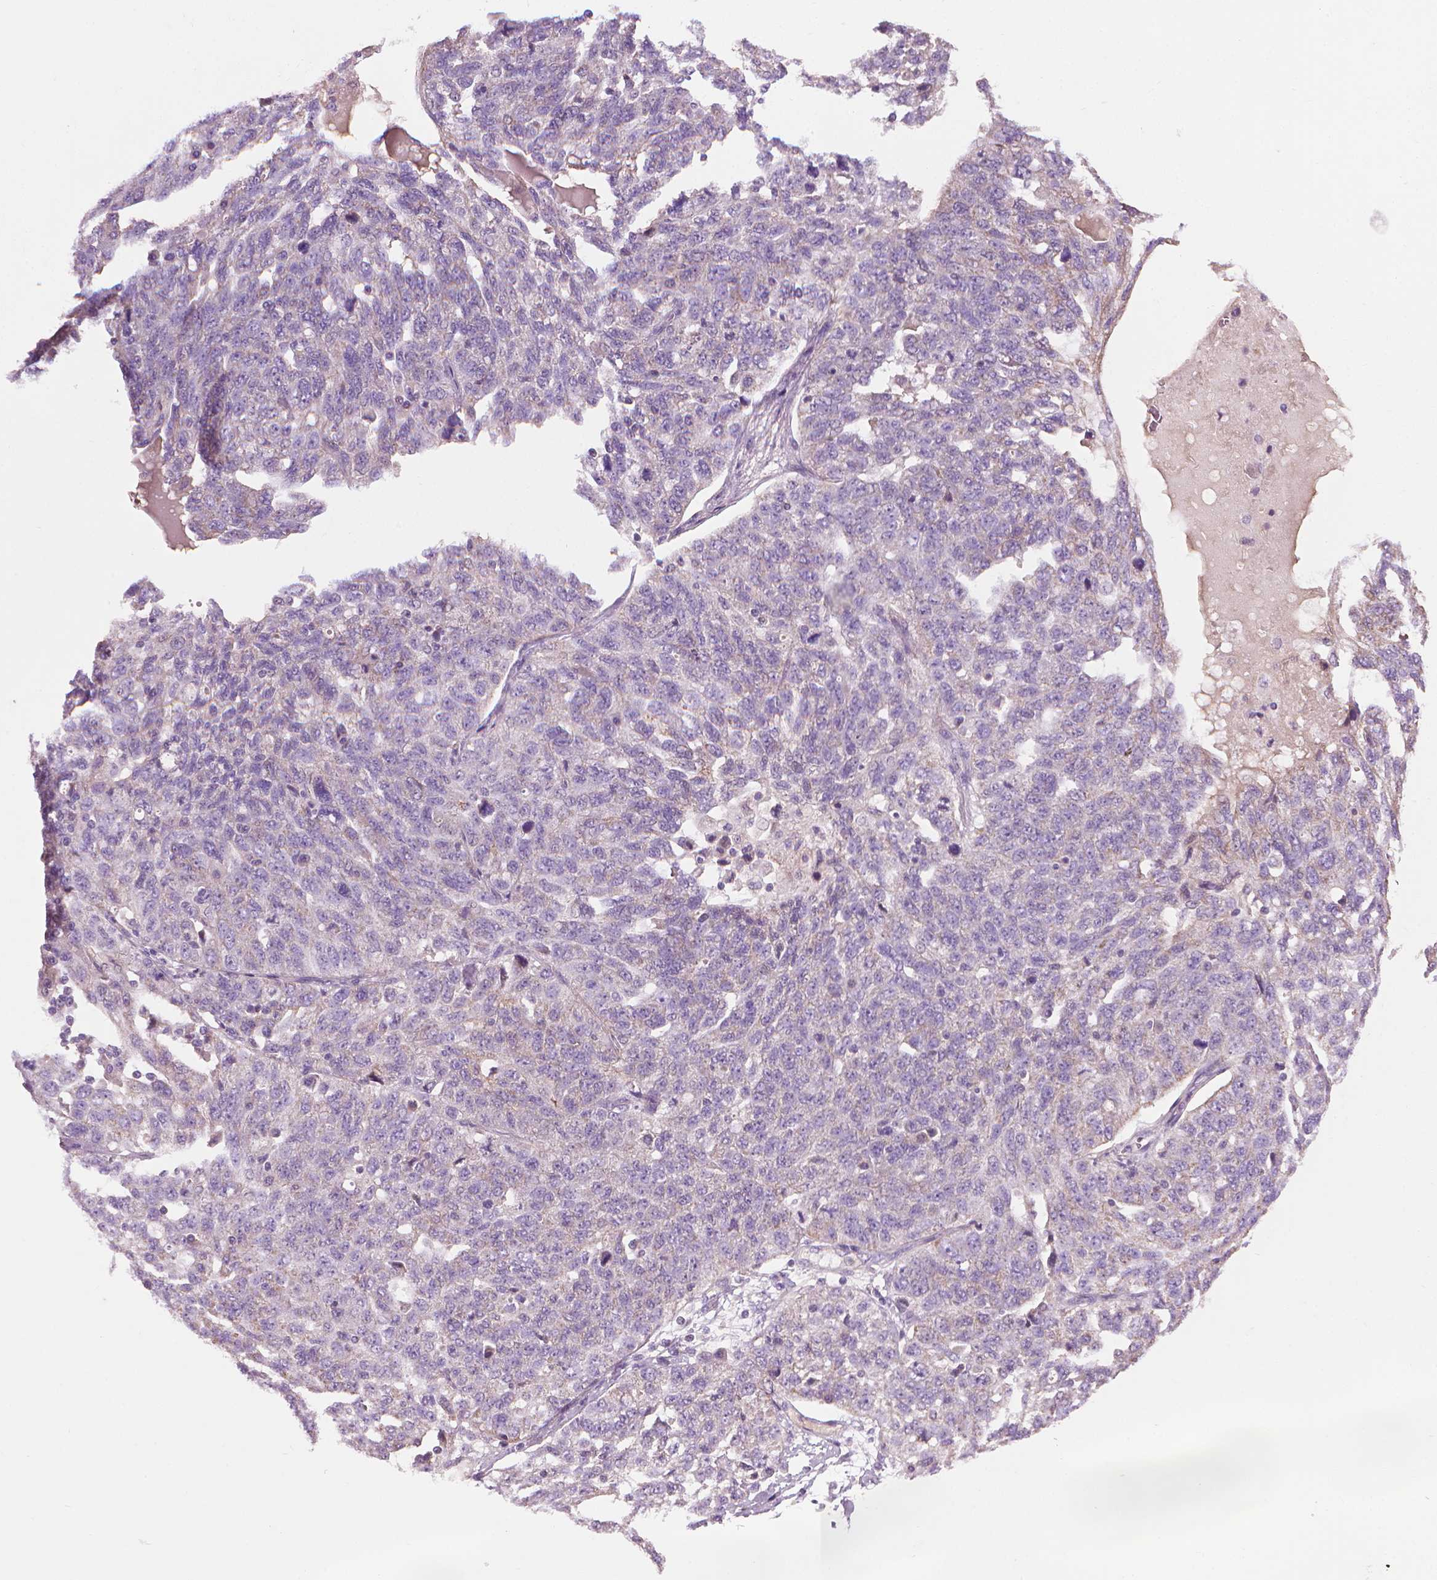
{"staining": {"intensity": "negative", "quantity": "none", "location": "none"}, "tissue": "ovarian cancer", "cell_type": "Tumor cells", "image_type": "cancer", "snomed": [{"axis": "morphology", "description": "Cystadenocarcinoma, serous, NOS"}, {"axis": "topography", "description": "Ovary"}], "caption": "This is an IHC photomicrograph of serous cystadenocarcinoma (ovarian). There is no positivity in tumor cells.", "gene": "RIIAD1", "patient": {"sex": "female", "age": 71}}